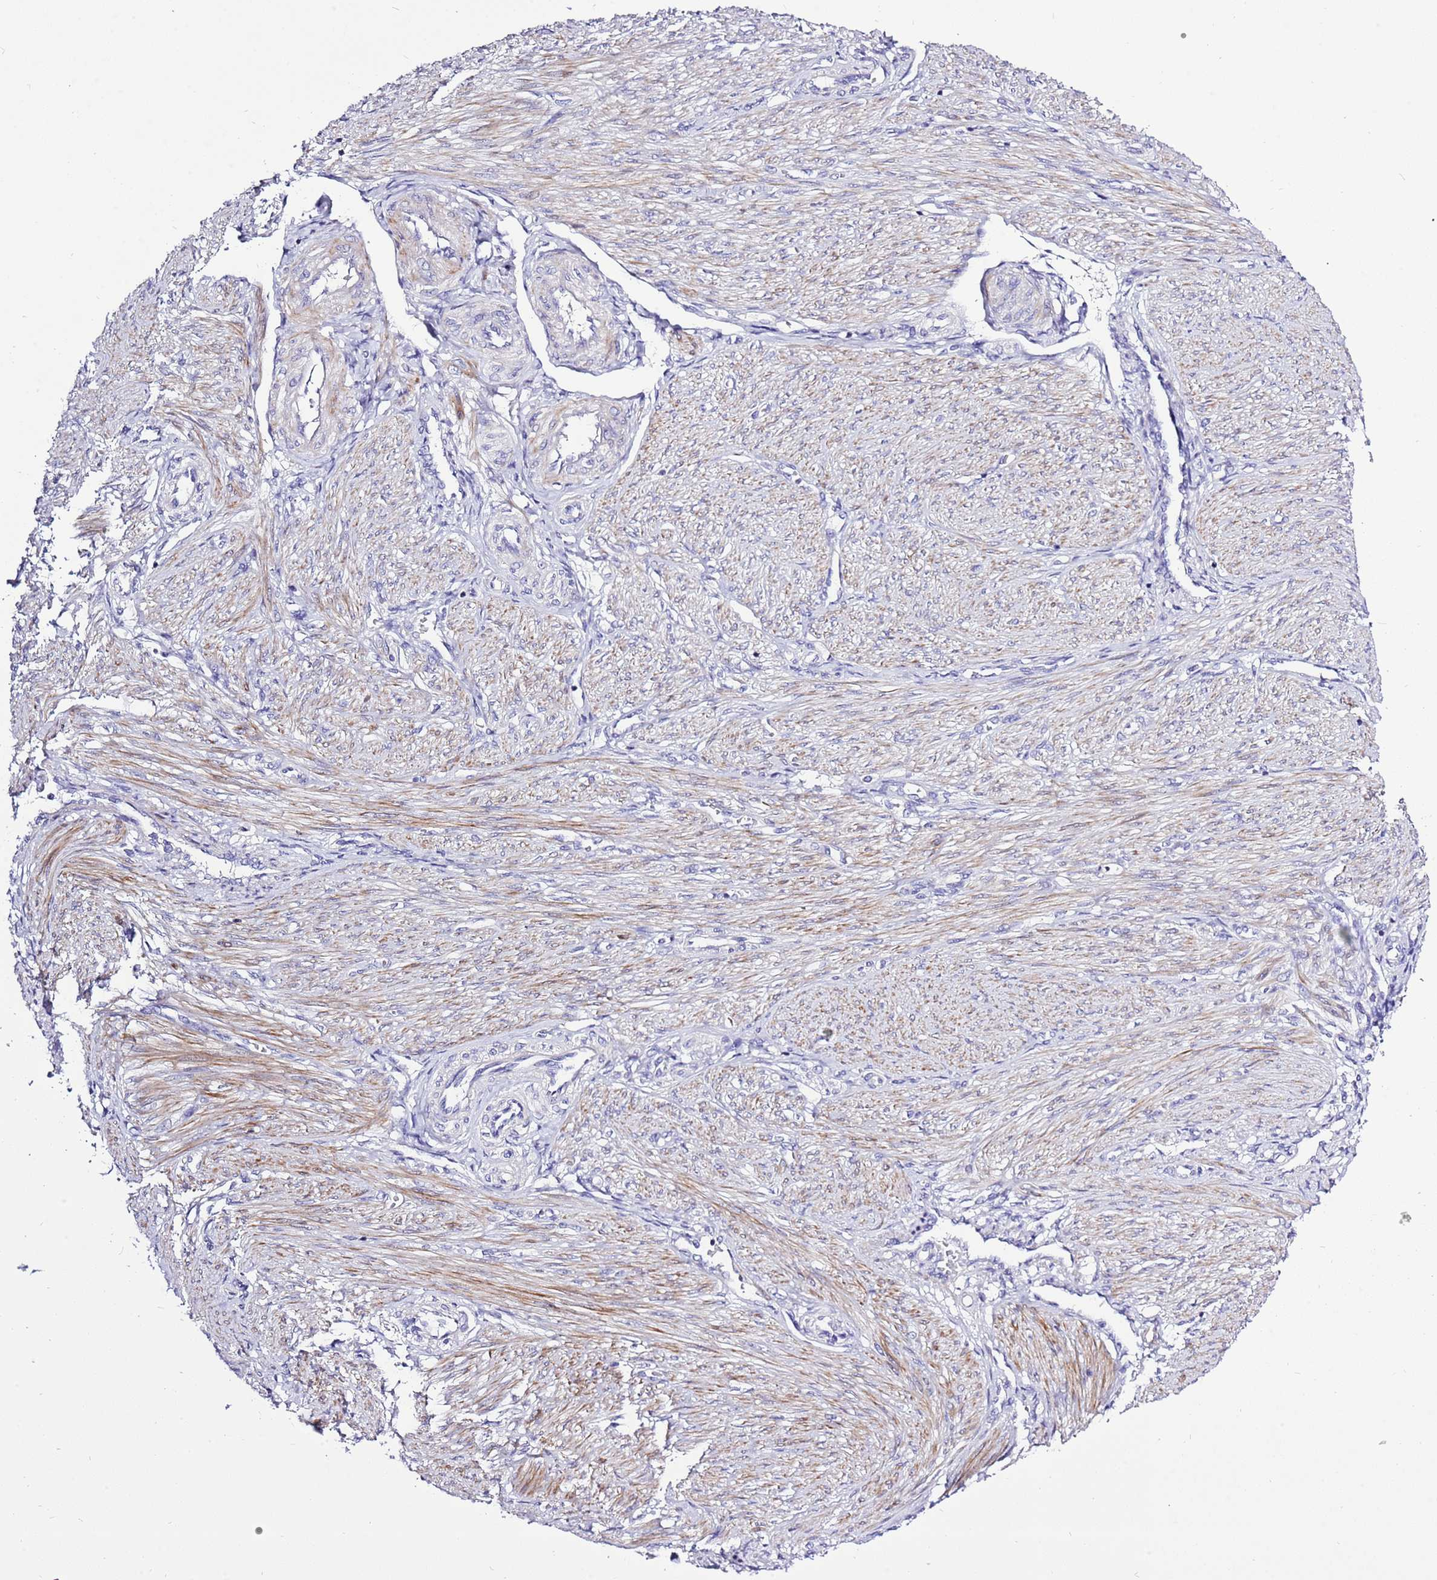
{"staining": {"intensity": "negative", "quantity": "none", "location": "none"}, "tissue": "endometrium", "cell_type": "Cells in endometrial stroma", "image_type": "normal", "snomed": [{"axis": "morphology", "description": "Normal tissue, NOS"}, {"axis": "topography", "description": "Endometrium"}], "caption": "Cells in endometrial stroma are negative for brown protein staining in benign endometrium.", "gene": "GLCE", "patient": {"sex": "female", "age": 24}}